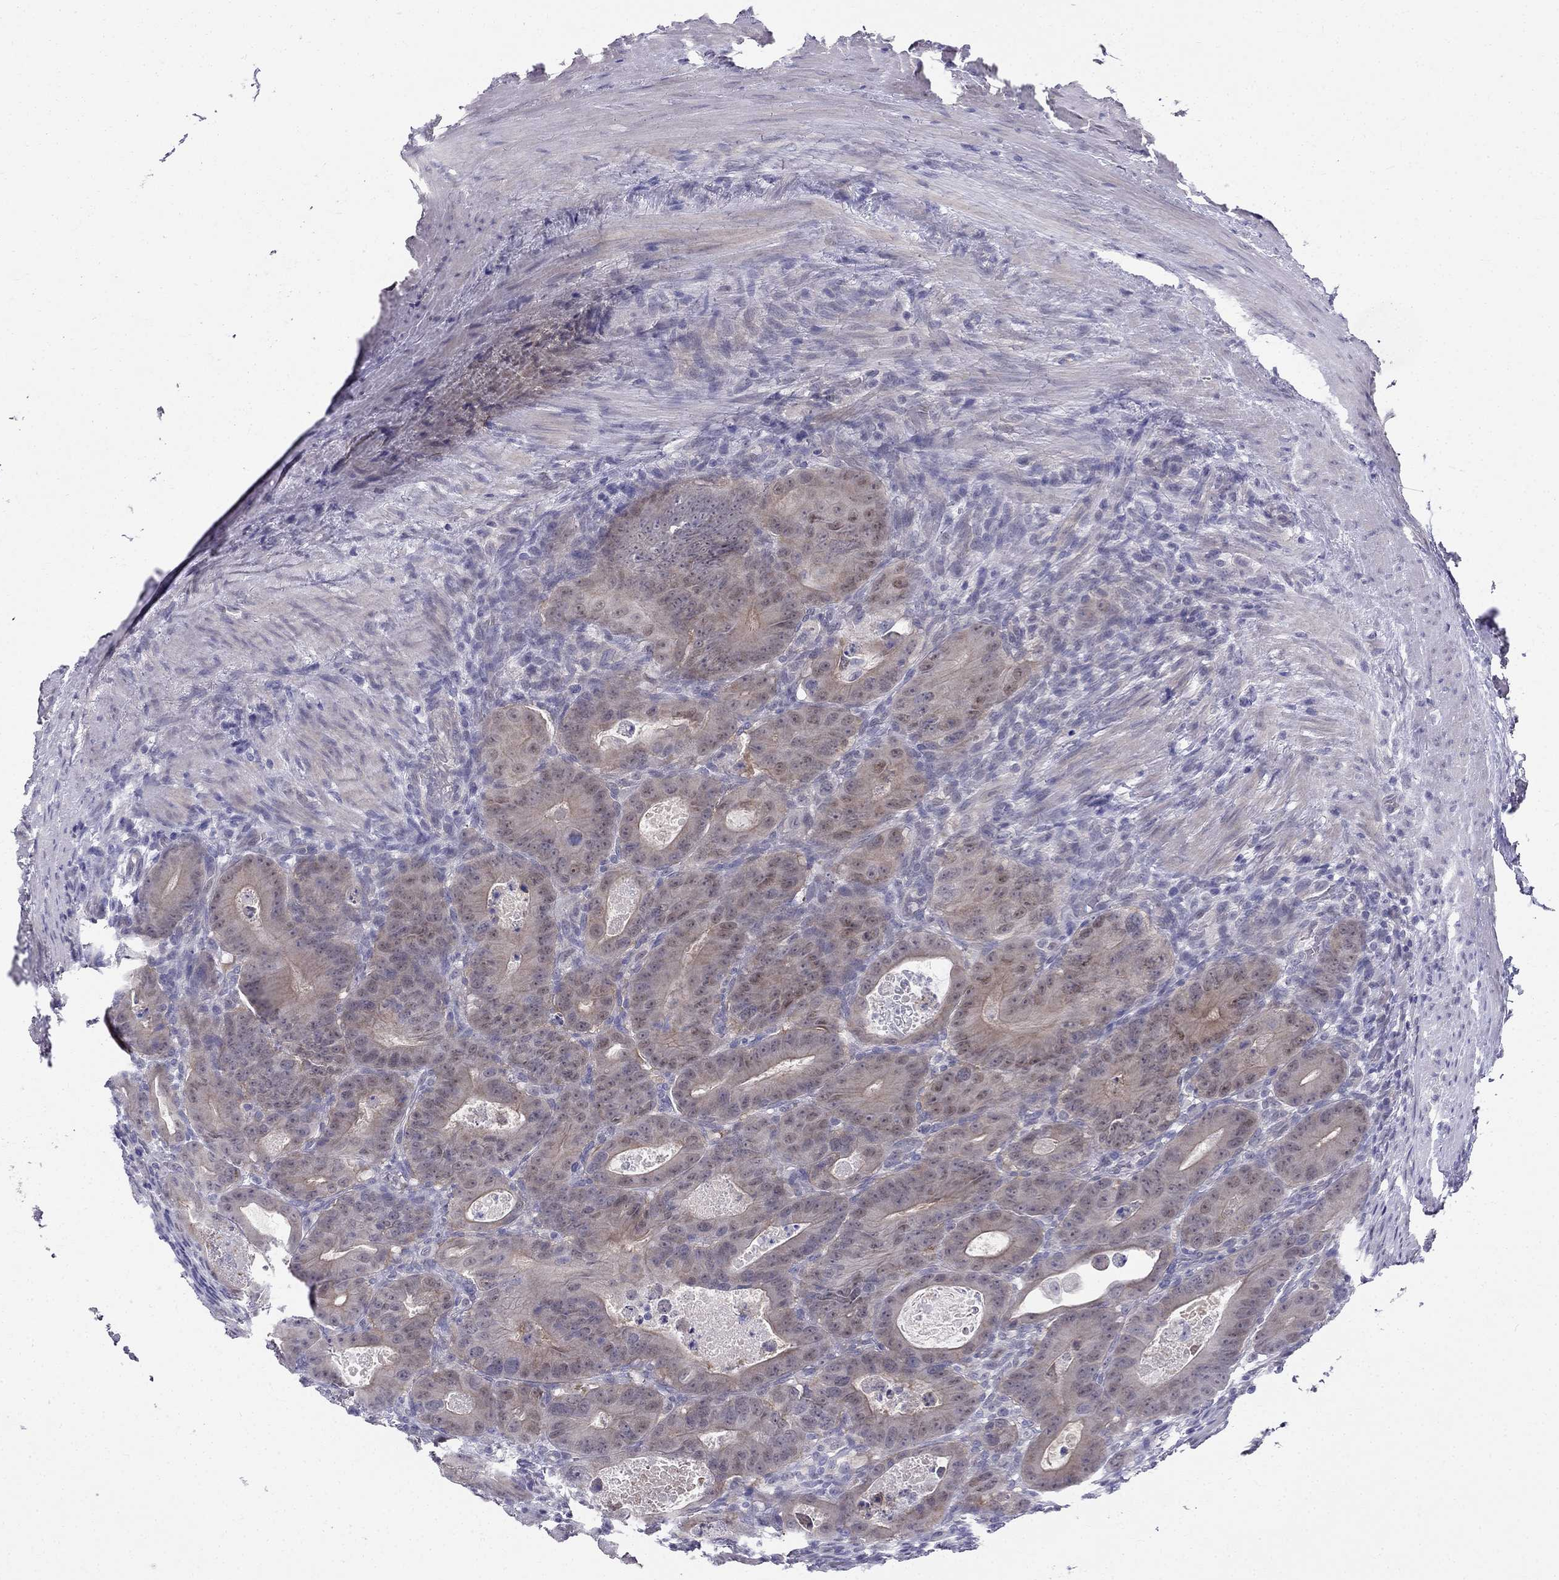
{"staining": {"intensity": "negative", "quantity": "none", "location": "none"}, "tissue": "colorectal cancer", "cell_type": "Tumor cells", "image_type": "cancer", "snomed": [{"axis": "morphology", "description": "Adenocarcinoma, NOS"}, {"axis": "topography", "description": "Rectum"}], "caption": "Photomicrograph shows no significant protein staining in tumor cells of colorectal cancer (adenocarcinoma).", "gene": "BAG5", "patient": {"sex": "male", "age": 64}}